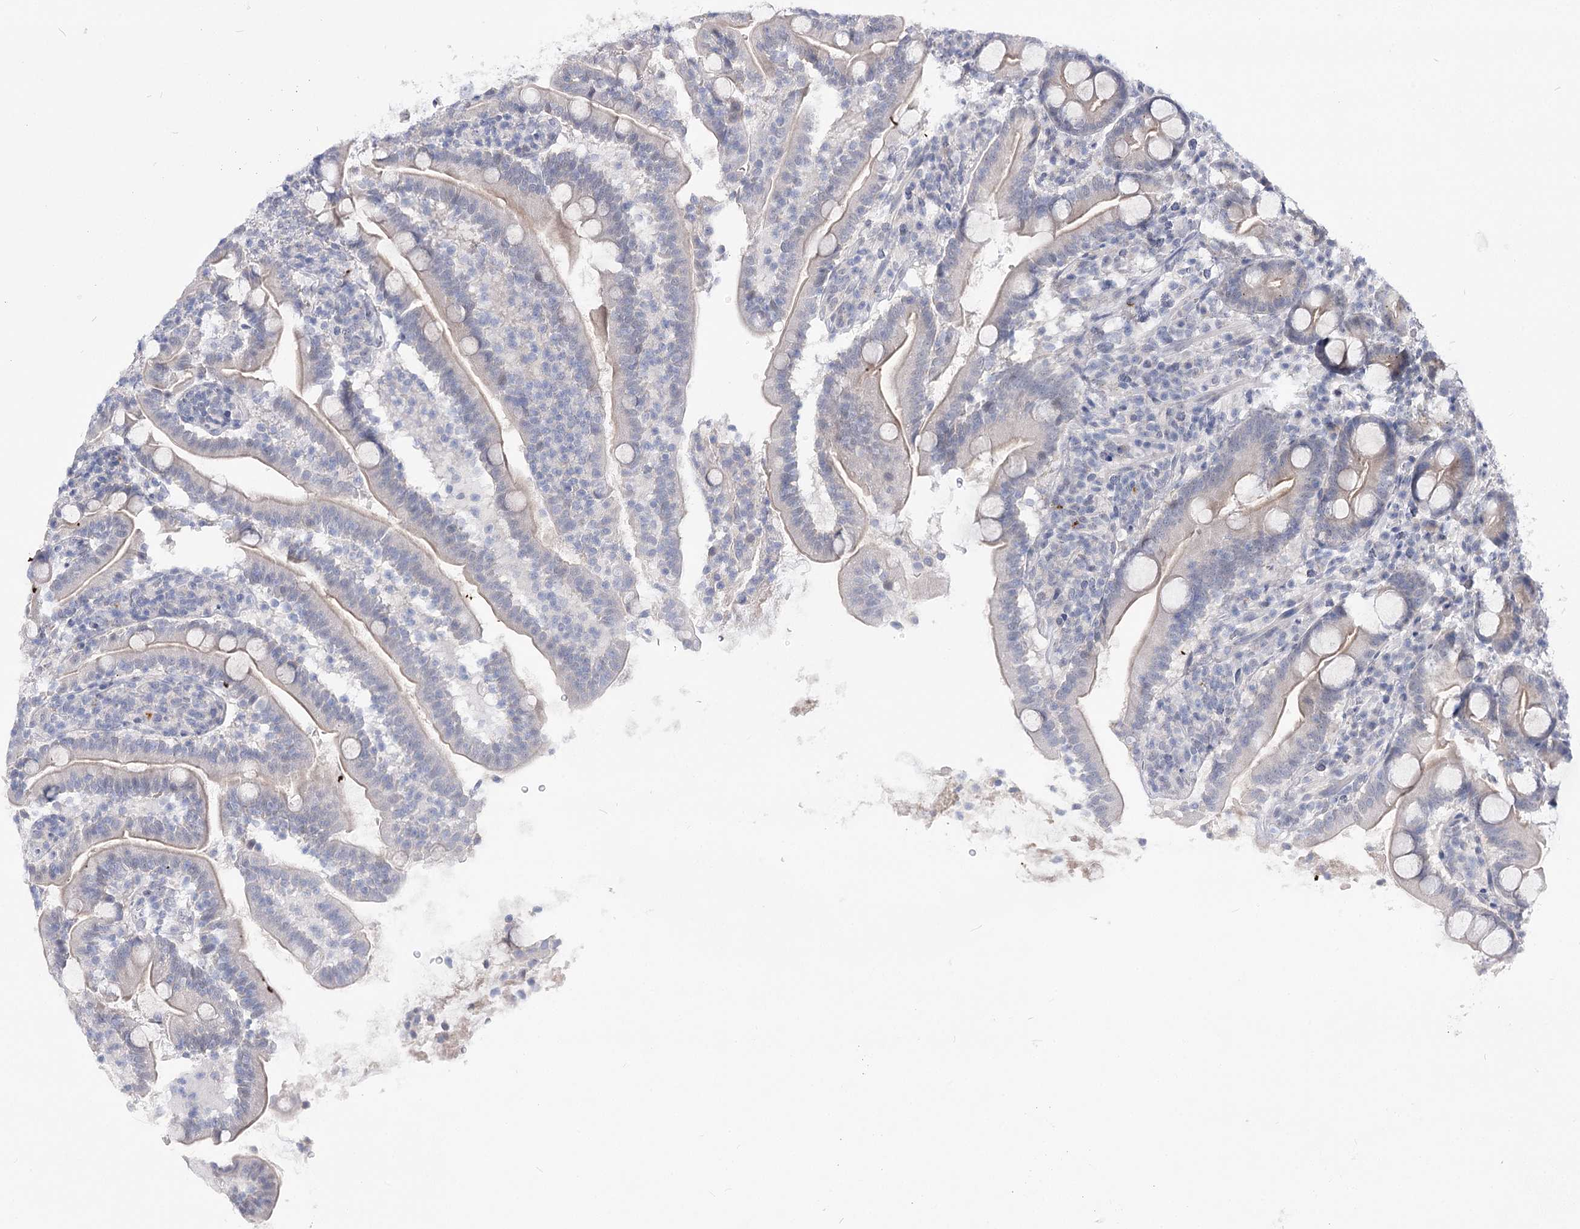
{"staining": {"intensity": "negative", "quantity": "none", "location": "none"}, "tissue": "duodenum", "cell_type": "Glandular cells", "image_type": "normal", "snomed": [{"axis": "morphology", "description": "Normal tissue, NOS"}, {"axis": "topography", "description": "Duodenum"}], "caption": "DAB immunohistochemical staining of normal duodenum demonstrates no significant positivity in glandular cells.", "gene": "ATP10B", "patient": {"sex": "male", "age": 35}}